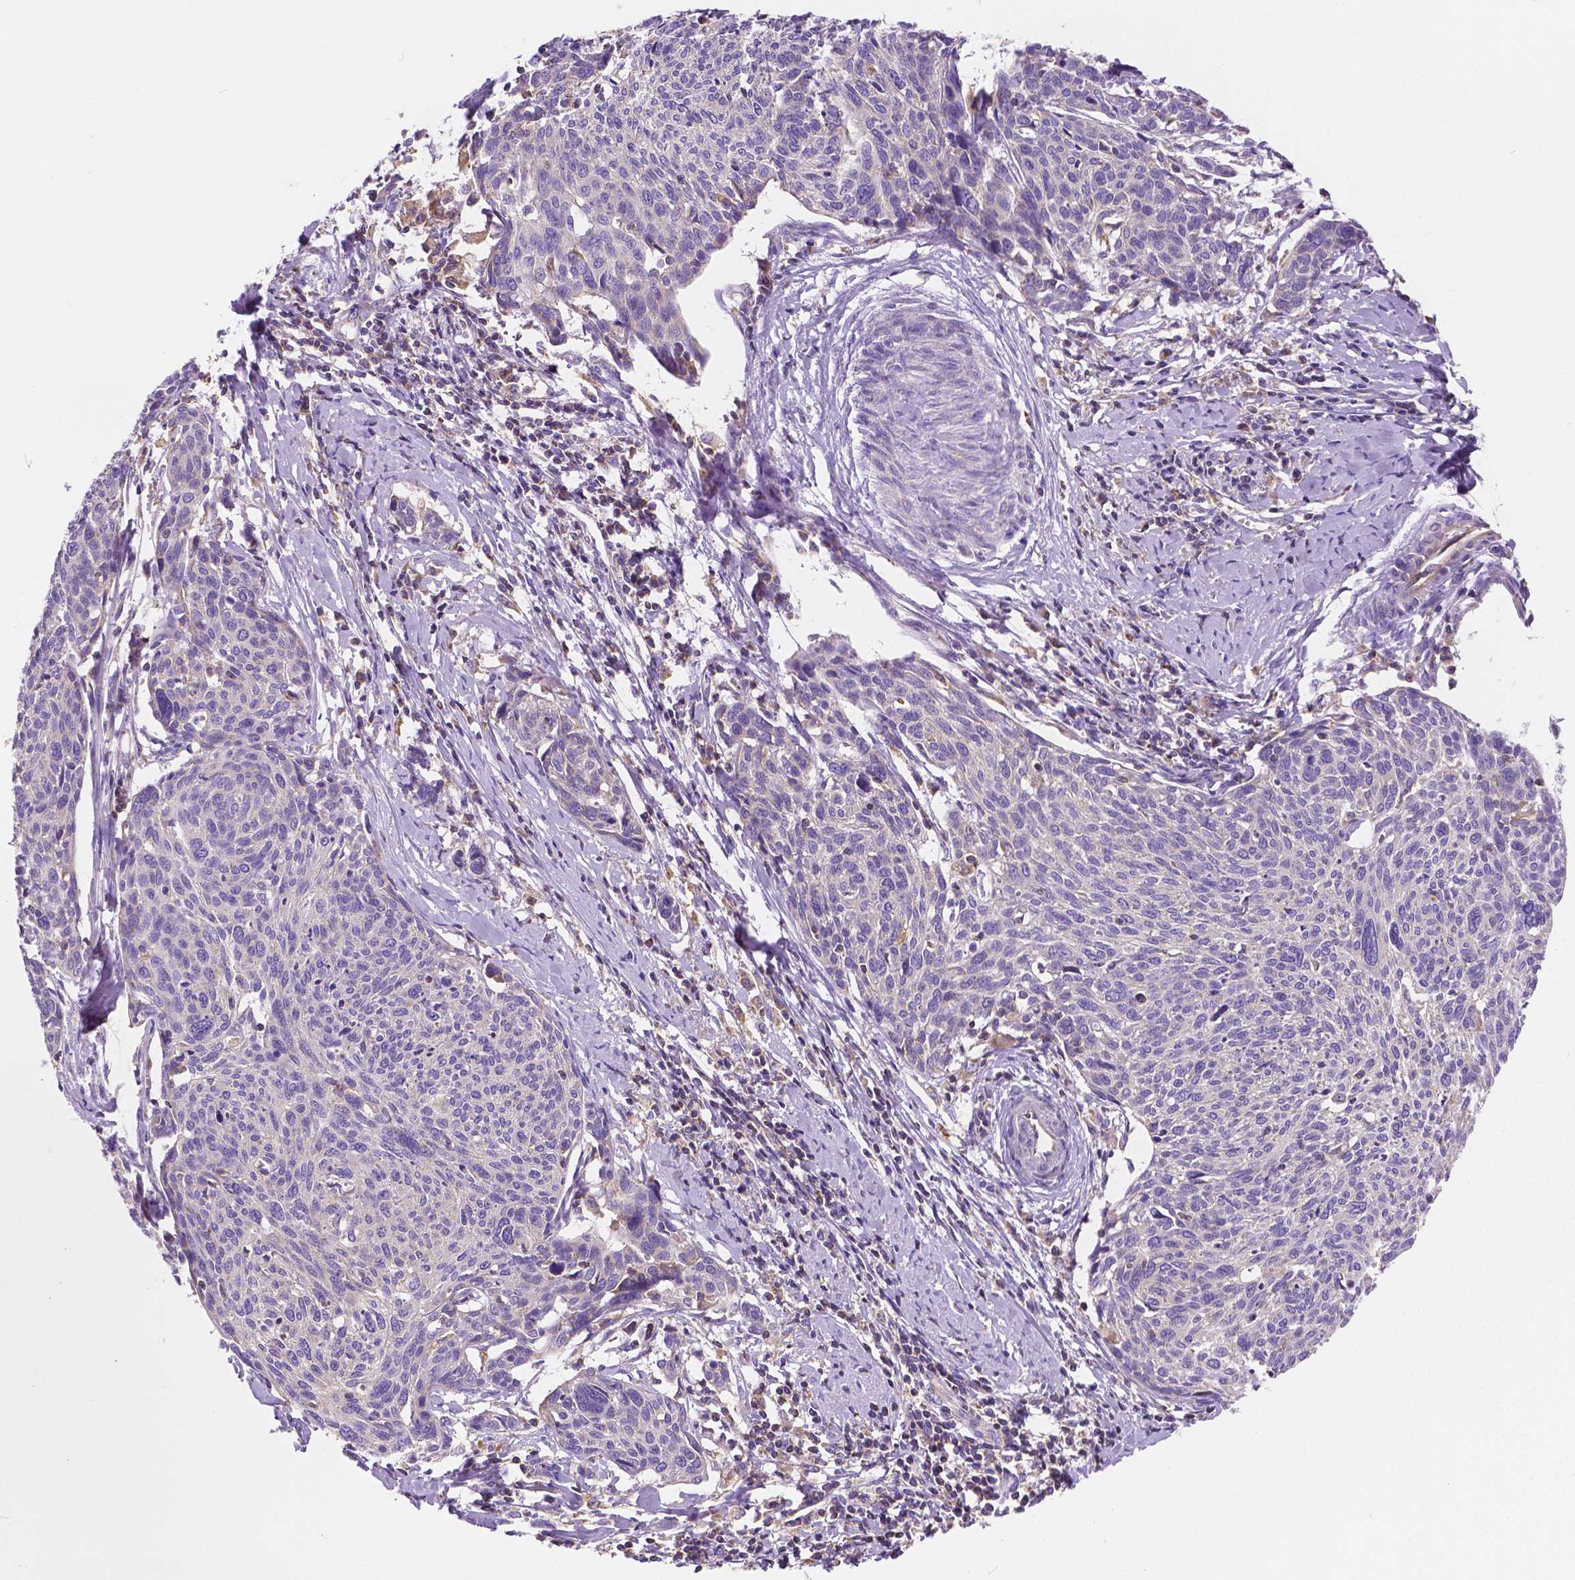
{"staining": {"intensity": "negative", "quantity": "none", "location": "none"}, "tissue": "cervical cancer", "cell_type": "Tumor cells", "image_type": "cancer", "snomed": [{"axis": "morphology", "description": "Squamous cell carcinoma, NOS"}, {"axis": "topography", "description": "Cervix"}], "caption": "Tumor cells show no significant protein expression in cervical cancer.", "gene": "RAB20", "patient": {"sex": "female", "age": 49}}